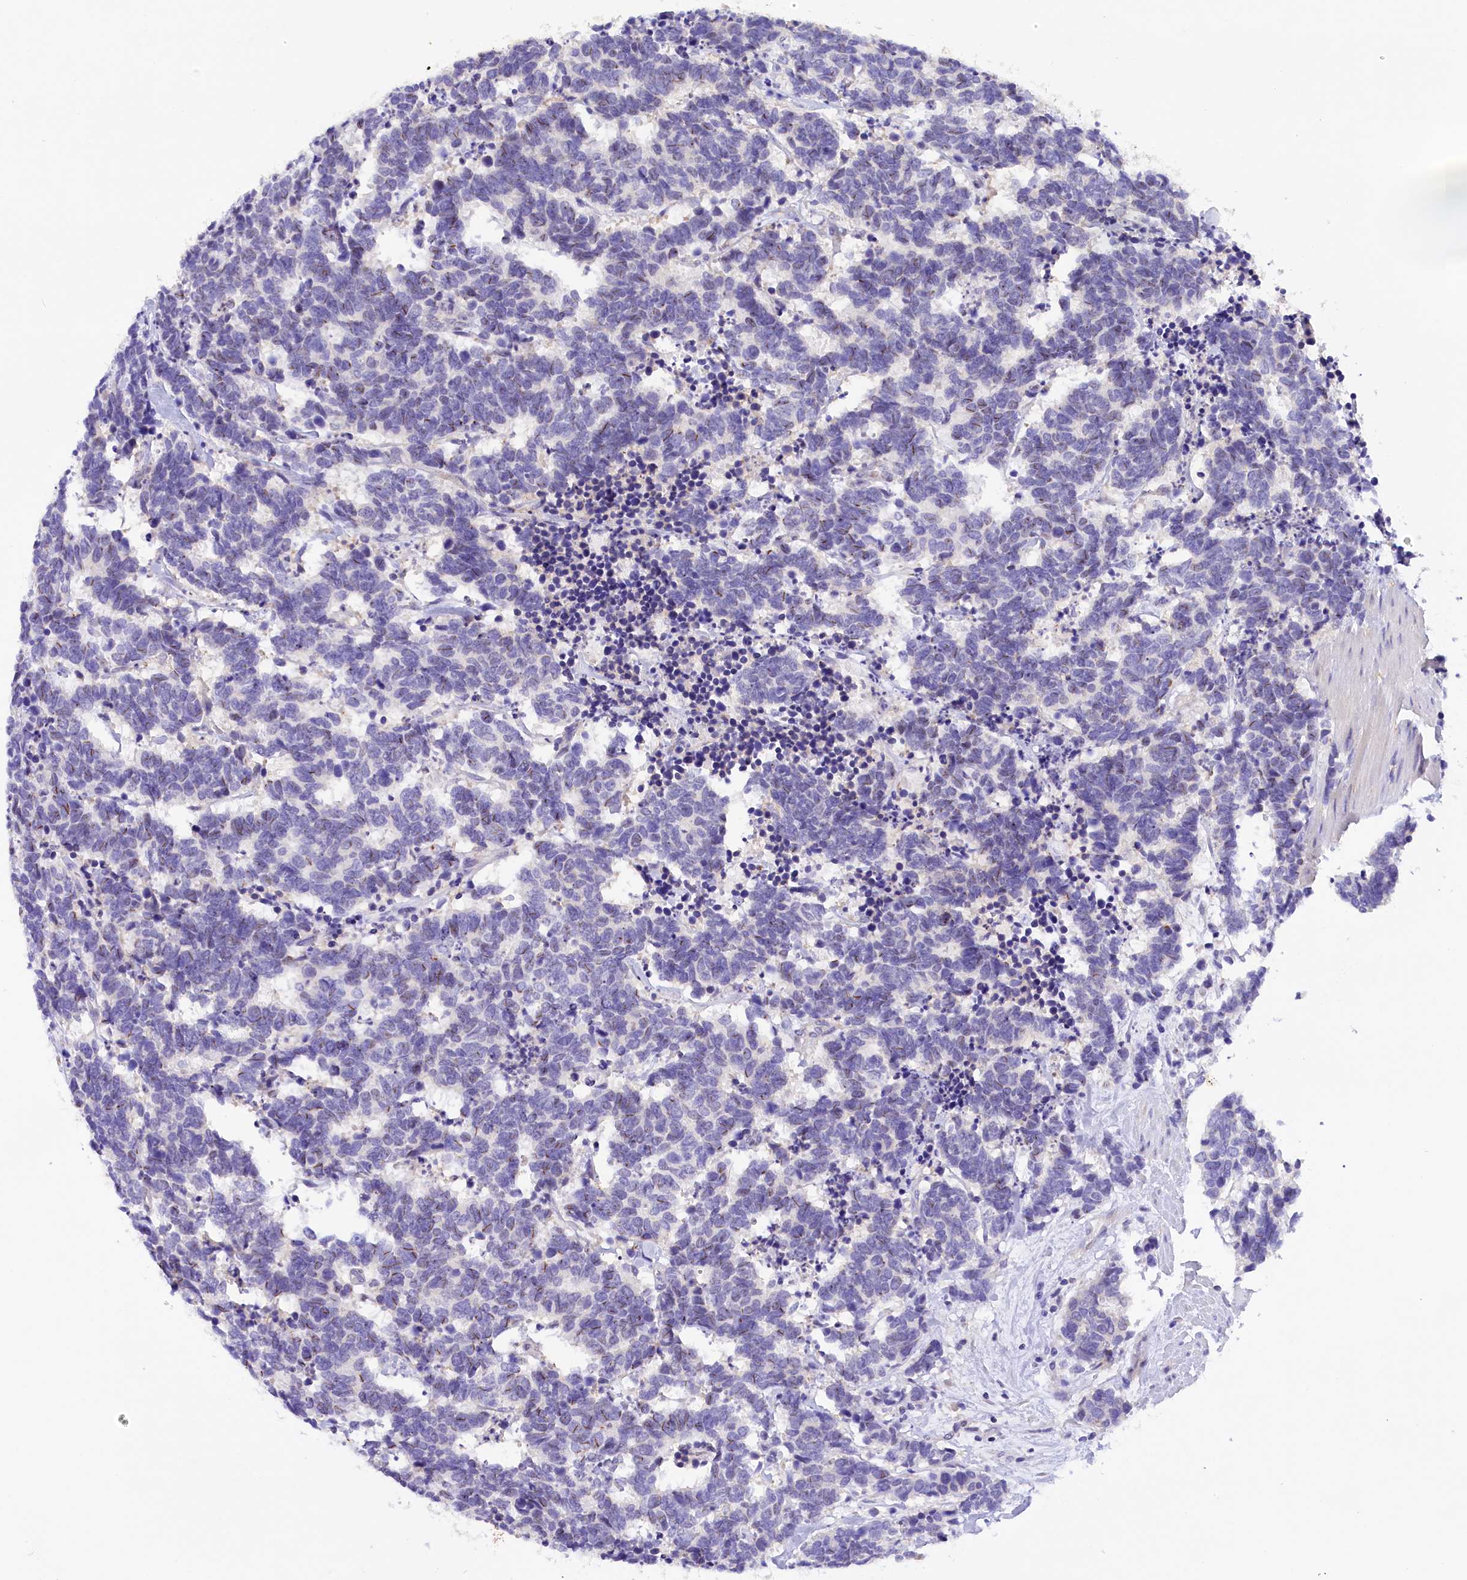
{"staining": {"intensity": "negative", "quantity": "none", "location": "none"}, "tissue": "carcinoid", "cell_type": "Tumor cells", "image_type": "cancer", "snomed": [{"axis": "morphology", "description": "Carcinoma, NOS"}, {"axis": "morphology", "description": "Carcinoid, malignant, NOS"}, {"axis": "topography", "description": "Urinary bladder"}], "caption": "This is an IHC photomicrograph of human malignant carcinoid. There is no positivity in tumor cells.", "gene": "COL6A5", "patient": {"sex": "male", "age": 57}}